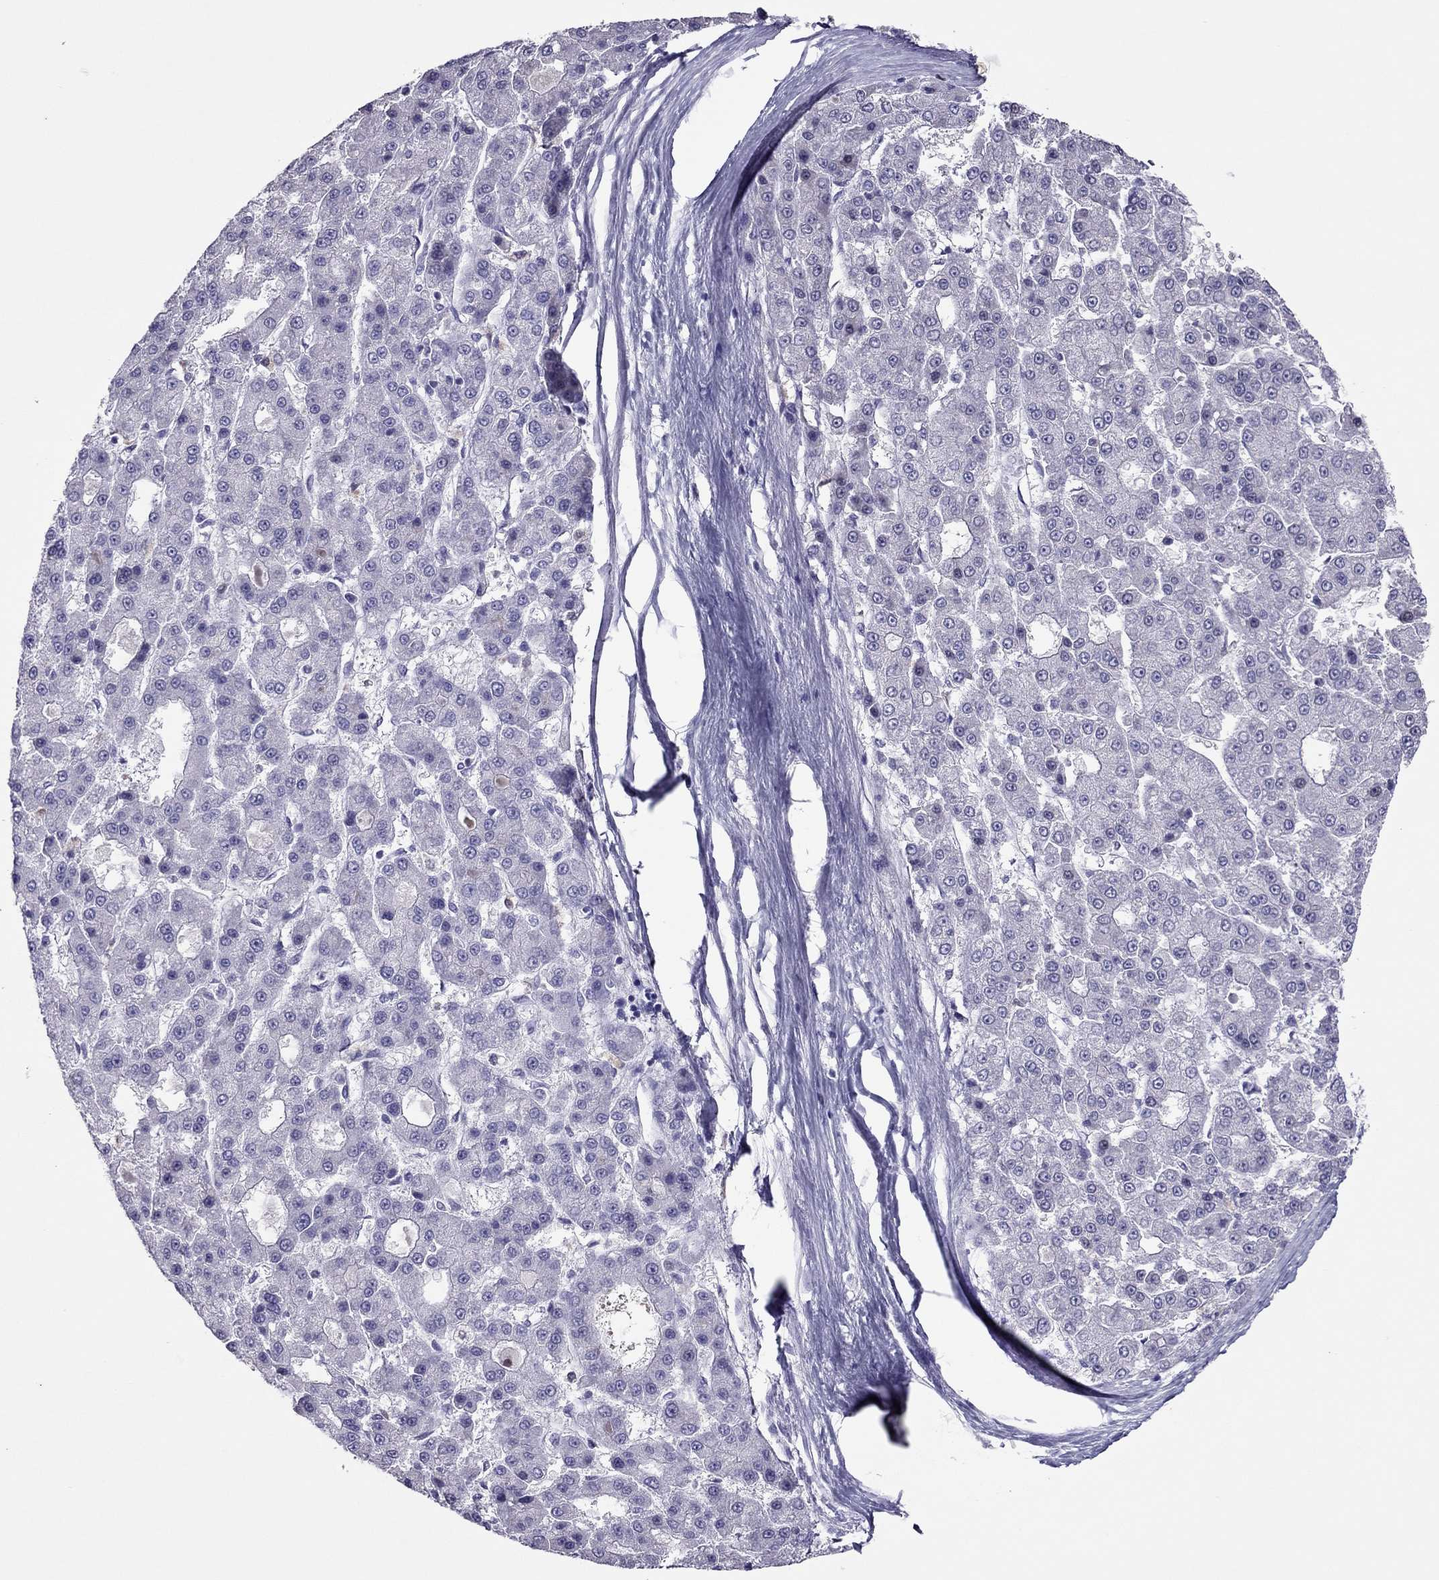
{"staining": {"intensity": "negative", "quantity": "none", "location": "none"}, "tissue": "liver cancer", "cell_type": "Tumor cells", "image_type": "cancer", "snomed": [{"axis": "morphology", "description": "Carcinoma, Hepatocellular, NOS"}, {"axis": "topography", "description": "Liver"}], "caption": "Immunohistochemistry histopathology image of hepatocellular carcinoma (liver) stained for a protein (brown), which displays no expression in tumor cells. Nuclei are stained in blue.", "gene": "SPINT3", "patient": {"sex": "male", "age": 70}}